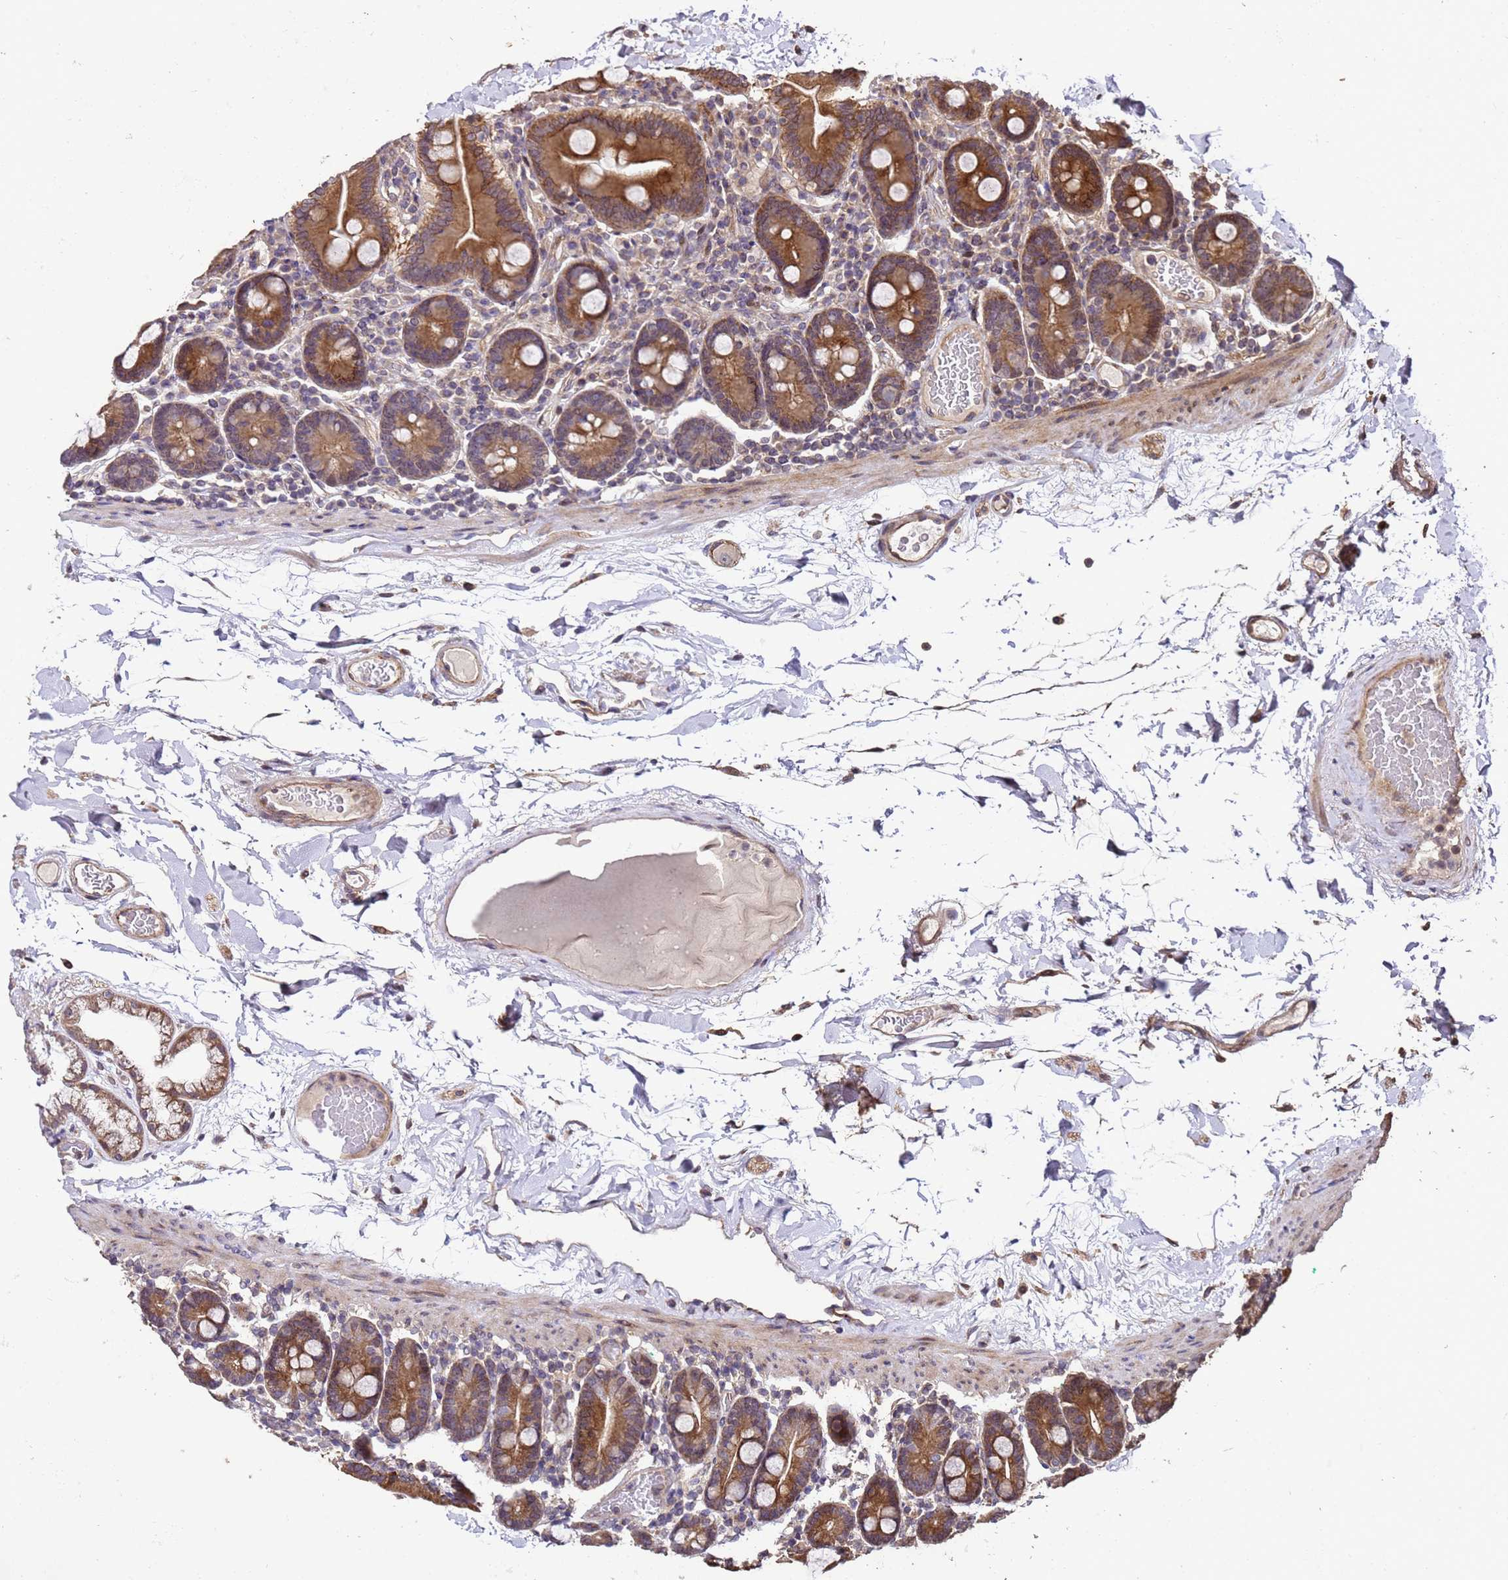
{"staining": {"intensity": "strong", "quantity": ">75%", "location": "cytoplasmic/membranous"}, "tissue": "duodenum", "cell_type": "Glandular cells", "image_type": "normal", "snomed": [{"axis": "morphology", "description": "Normal tissue, NOS"}, {"axis": "topography", "description": "Duodenum"}], "caption": "Immunohistochemical staining of unremarkable duodenum demonstrates >75% levels of strong cytoplasmic/membranous protein staining in about >75% of glandular cells. The staining was performed using DAB (3,3'-diaminobenzidine), with brown indicating positive protein expression. Nuclei are stained blue with hematoxylin.", "gene": "PRODH", "patient": {"sex": "male", "age": 55}}